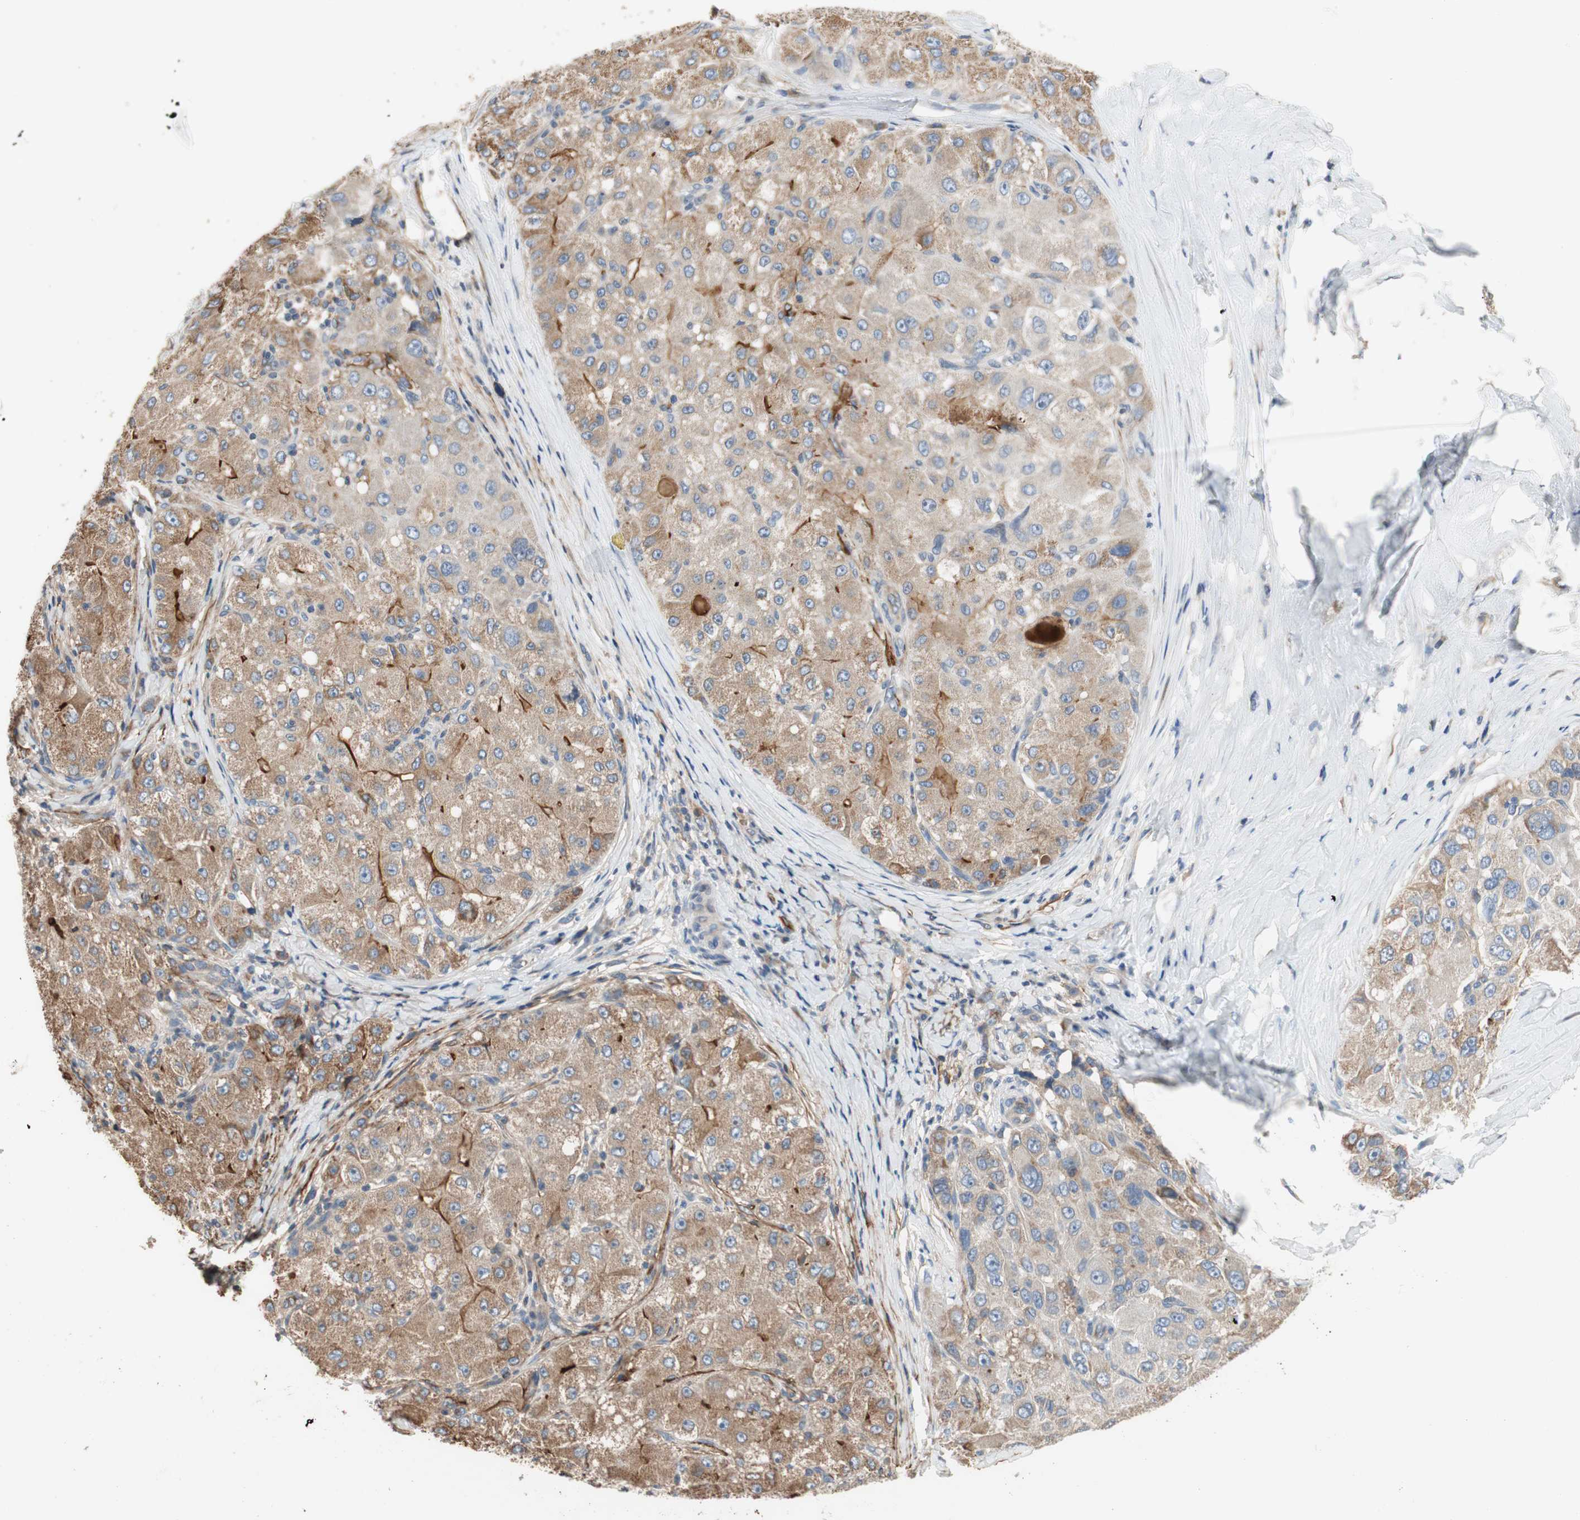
{"staining": {"intensity": "moderate", "quantity": ">75%", "location": "cytoplasmic/membranous"}, "tissue": "liver cancer", "cell_type": "Tumor cells", "image_type": "cancer", "snomed": [{"axis": "morphology", "description": "Carcinoma, Hepatocellular, NOS"}, {"axis": "topography", "description": "Liver"}], "caption": "Liver hepatocellular carcinoma was stained to show a protein in brown. There is medium levels of moderate cytoplasmic/membranous staining in about >75% of tumor cells.", "gene": "ALPL", "patient": {"sex": "male", "age": 80}}